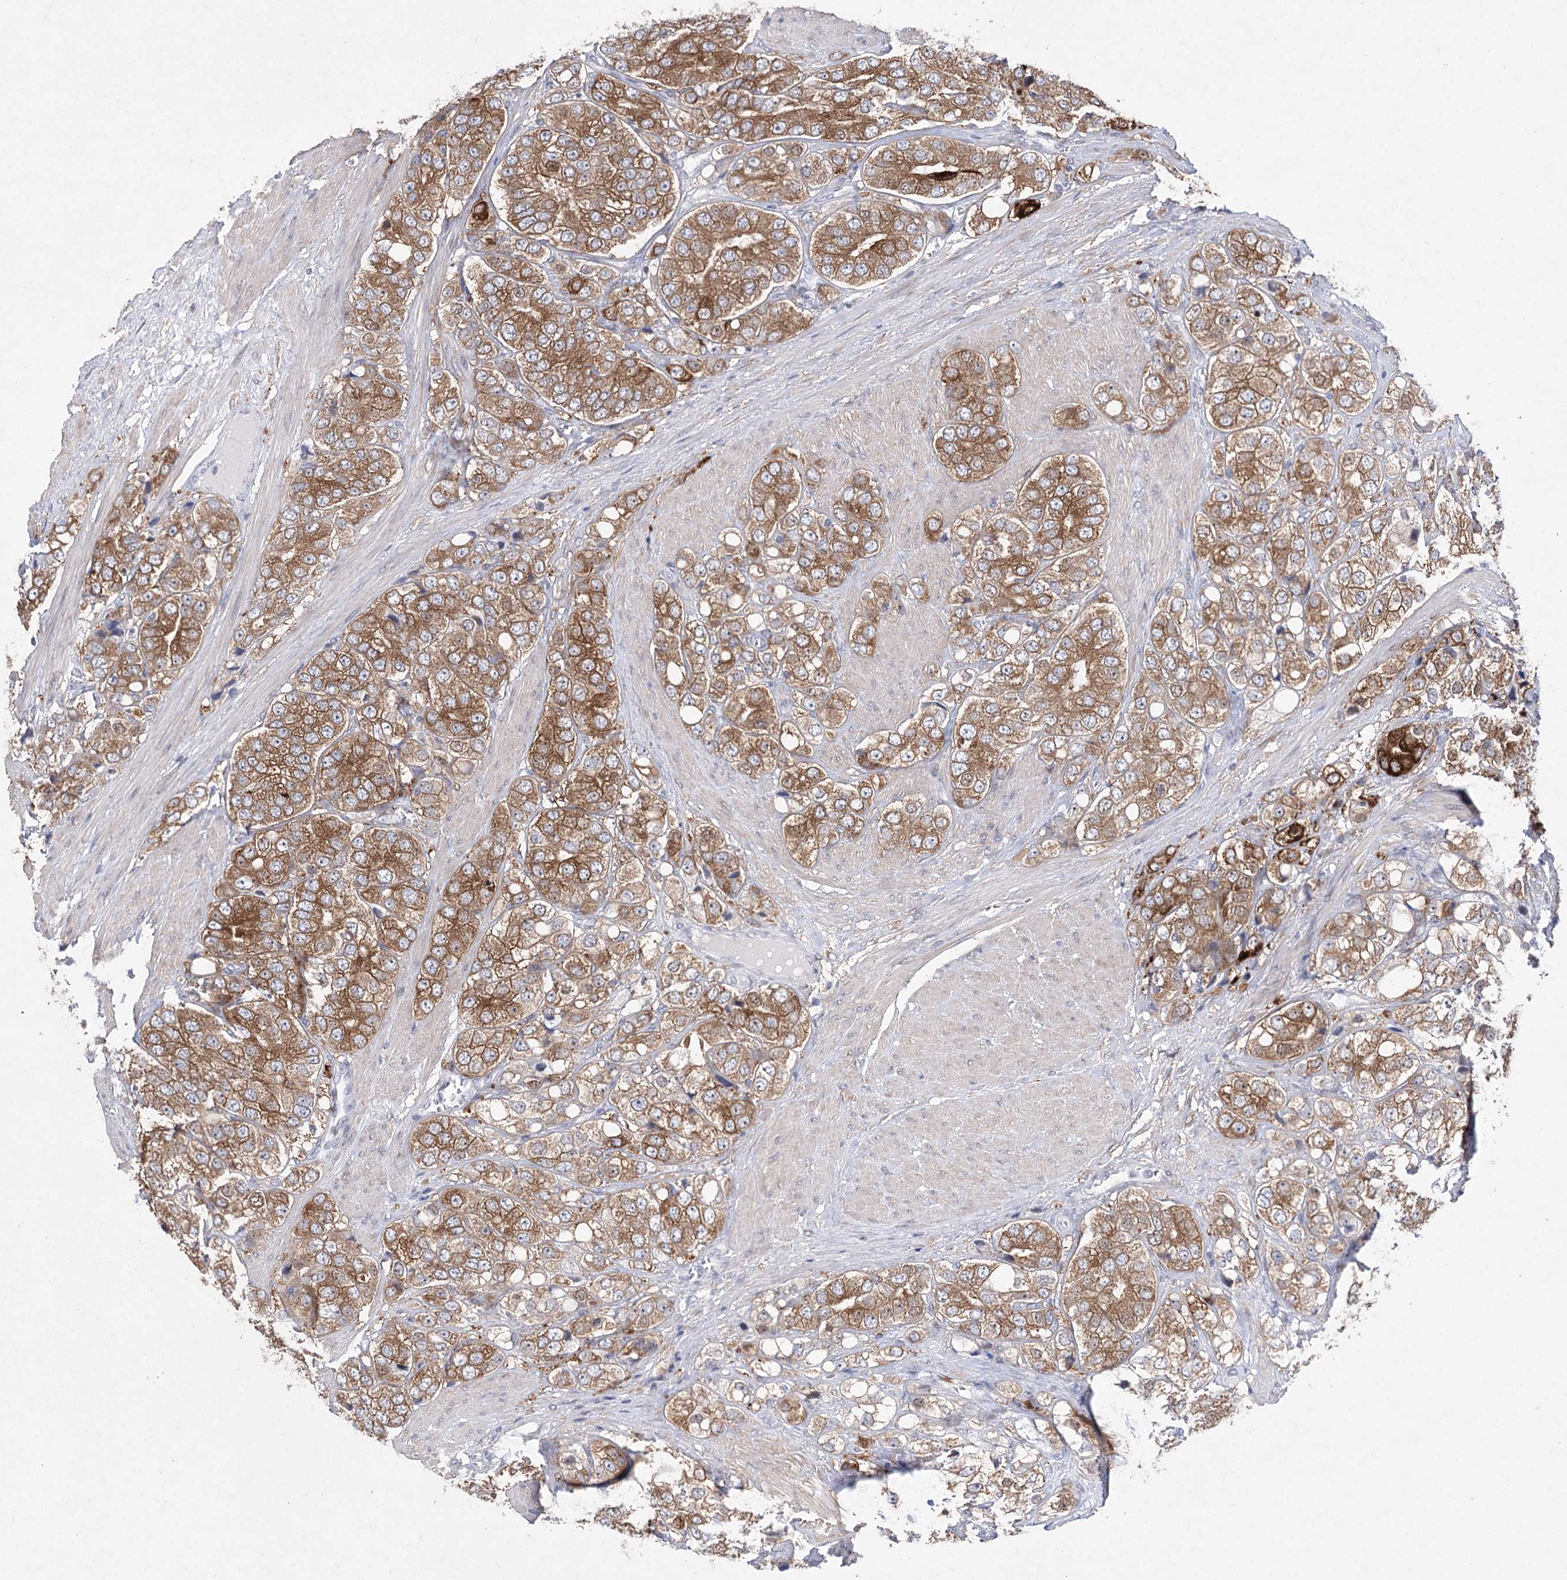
{"staining": {"intensity": "moderate", "quantity": ">75%", "location": "cytoplasmic/membranous"}, "tissue": "prostate cancer", "cell_type": "Tumor cells", "image_type": "cancer", "snomed": [{"axis": "morphology", "description": "Adenocarcinoma, High grade"}, {"axis": "topography", "description": "Prostate"}], "caption": "The micrograph shows a brown stain indicating the presence of a protein in the cytoplasmic/membranous of tumor cells in adenocarcinoma (high-grade) (prostate).", "gene": "UGDH", "patient": {"sex": "male", "age": 50}}